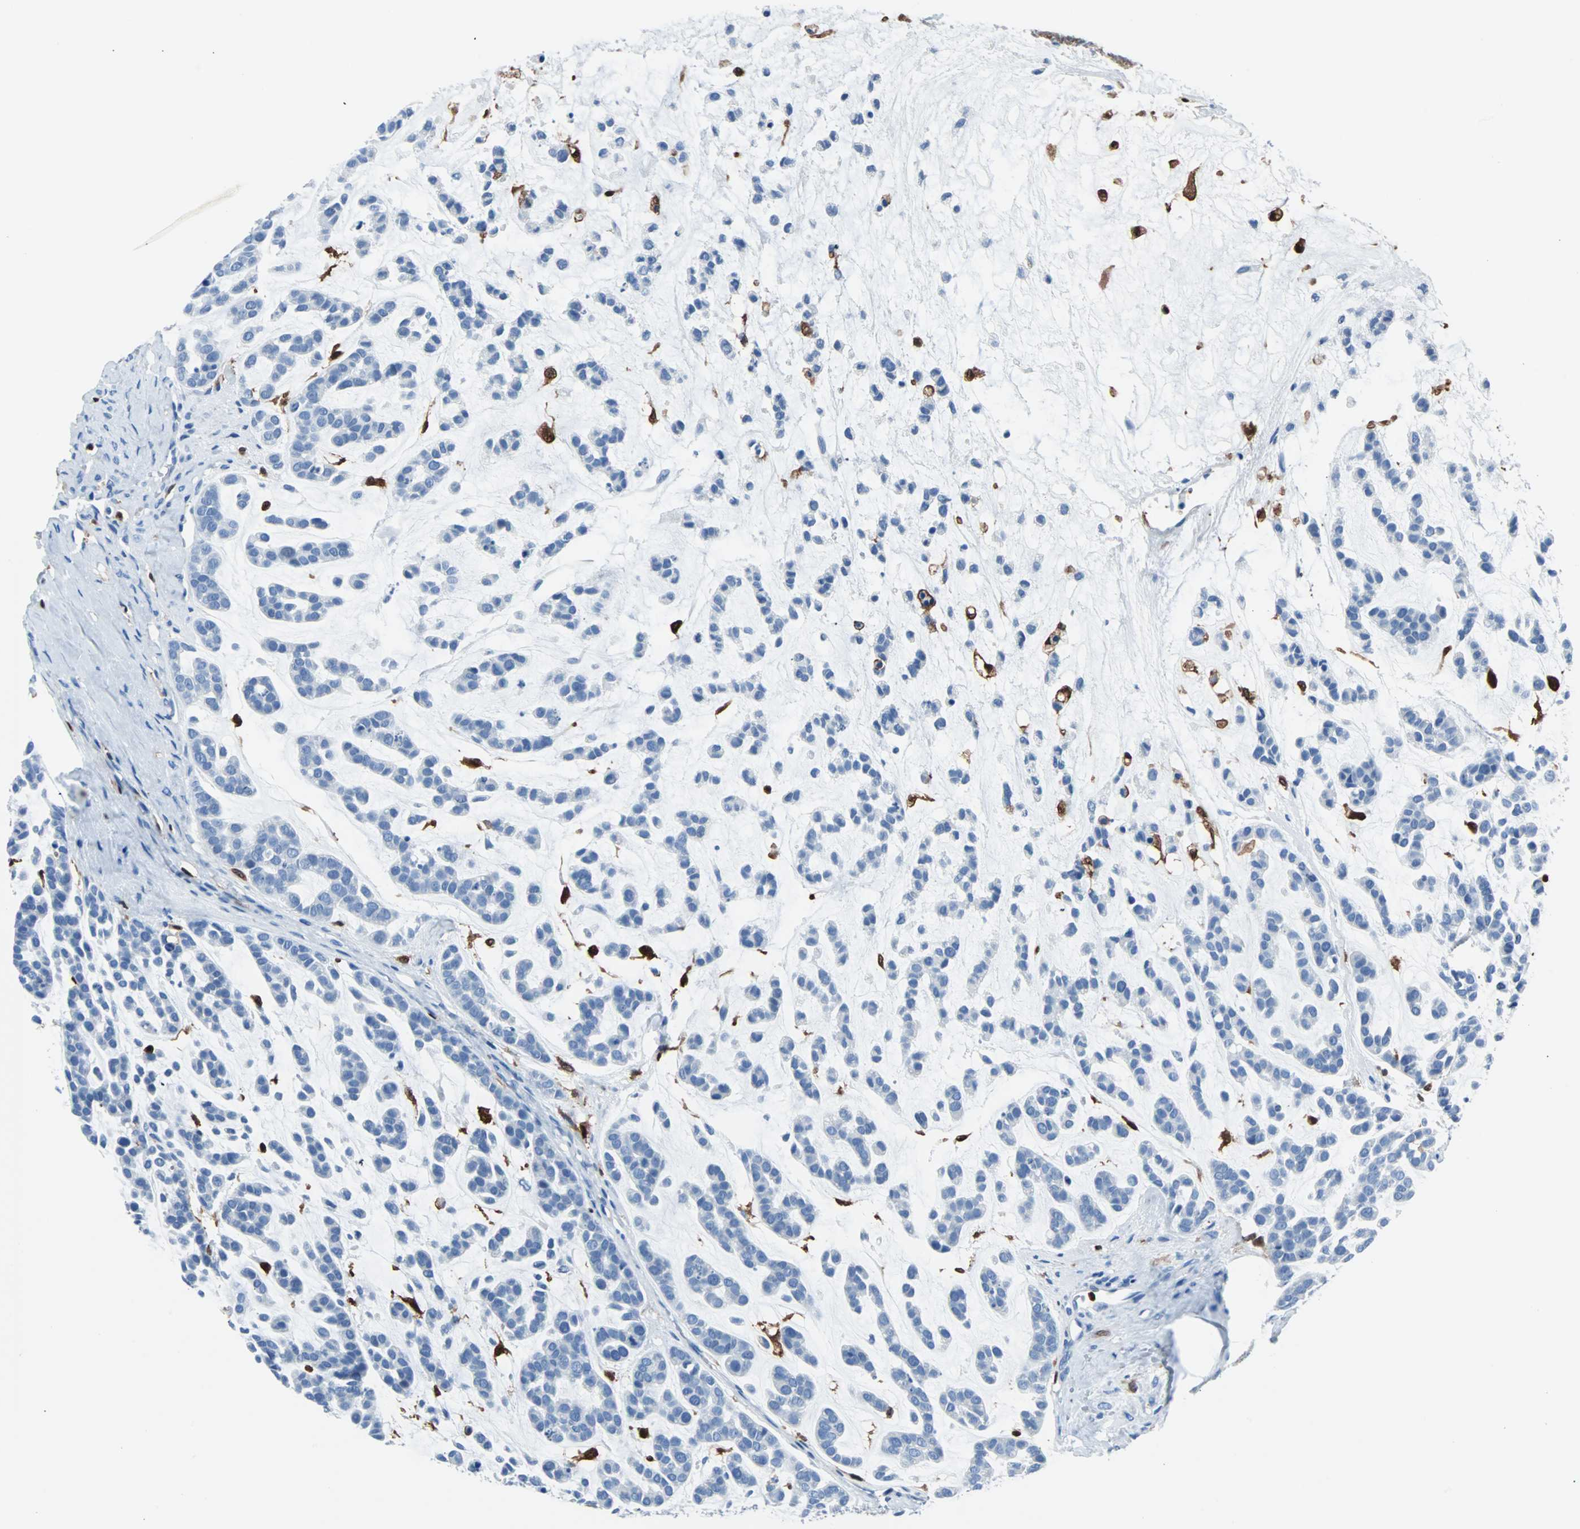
{"staining": {"intensity": "negative", "quantity": "none", "location": "none"}, "tissue": "head and neck cancer", "cell_type": "Tumor cells", "image_type": "cancer", "snomed": [{"axis": "morphology", "description": "Adenocarcinoma, NOS"}, {"axis": "morphology", "description": "Adenoma, NOS"}, {"axis": "topography", "description": "Head-Neck"}], "caption": "Immunohistochemistry (IHC) of head and neck cancer (adenoma) demonstrates no staining in tumor cells.", "gene": "SYK", "patient": {"sex": "female", "age": 55}}